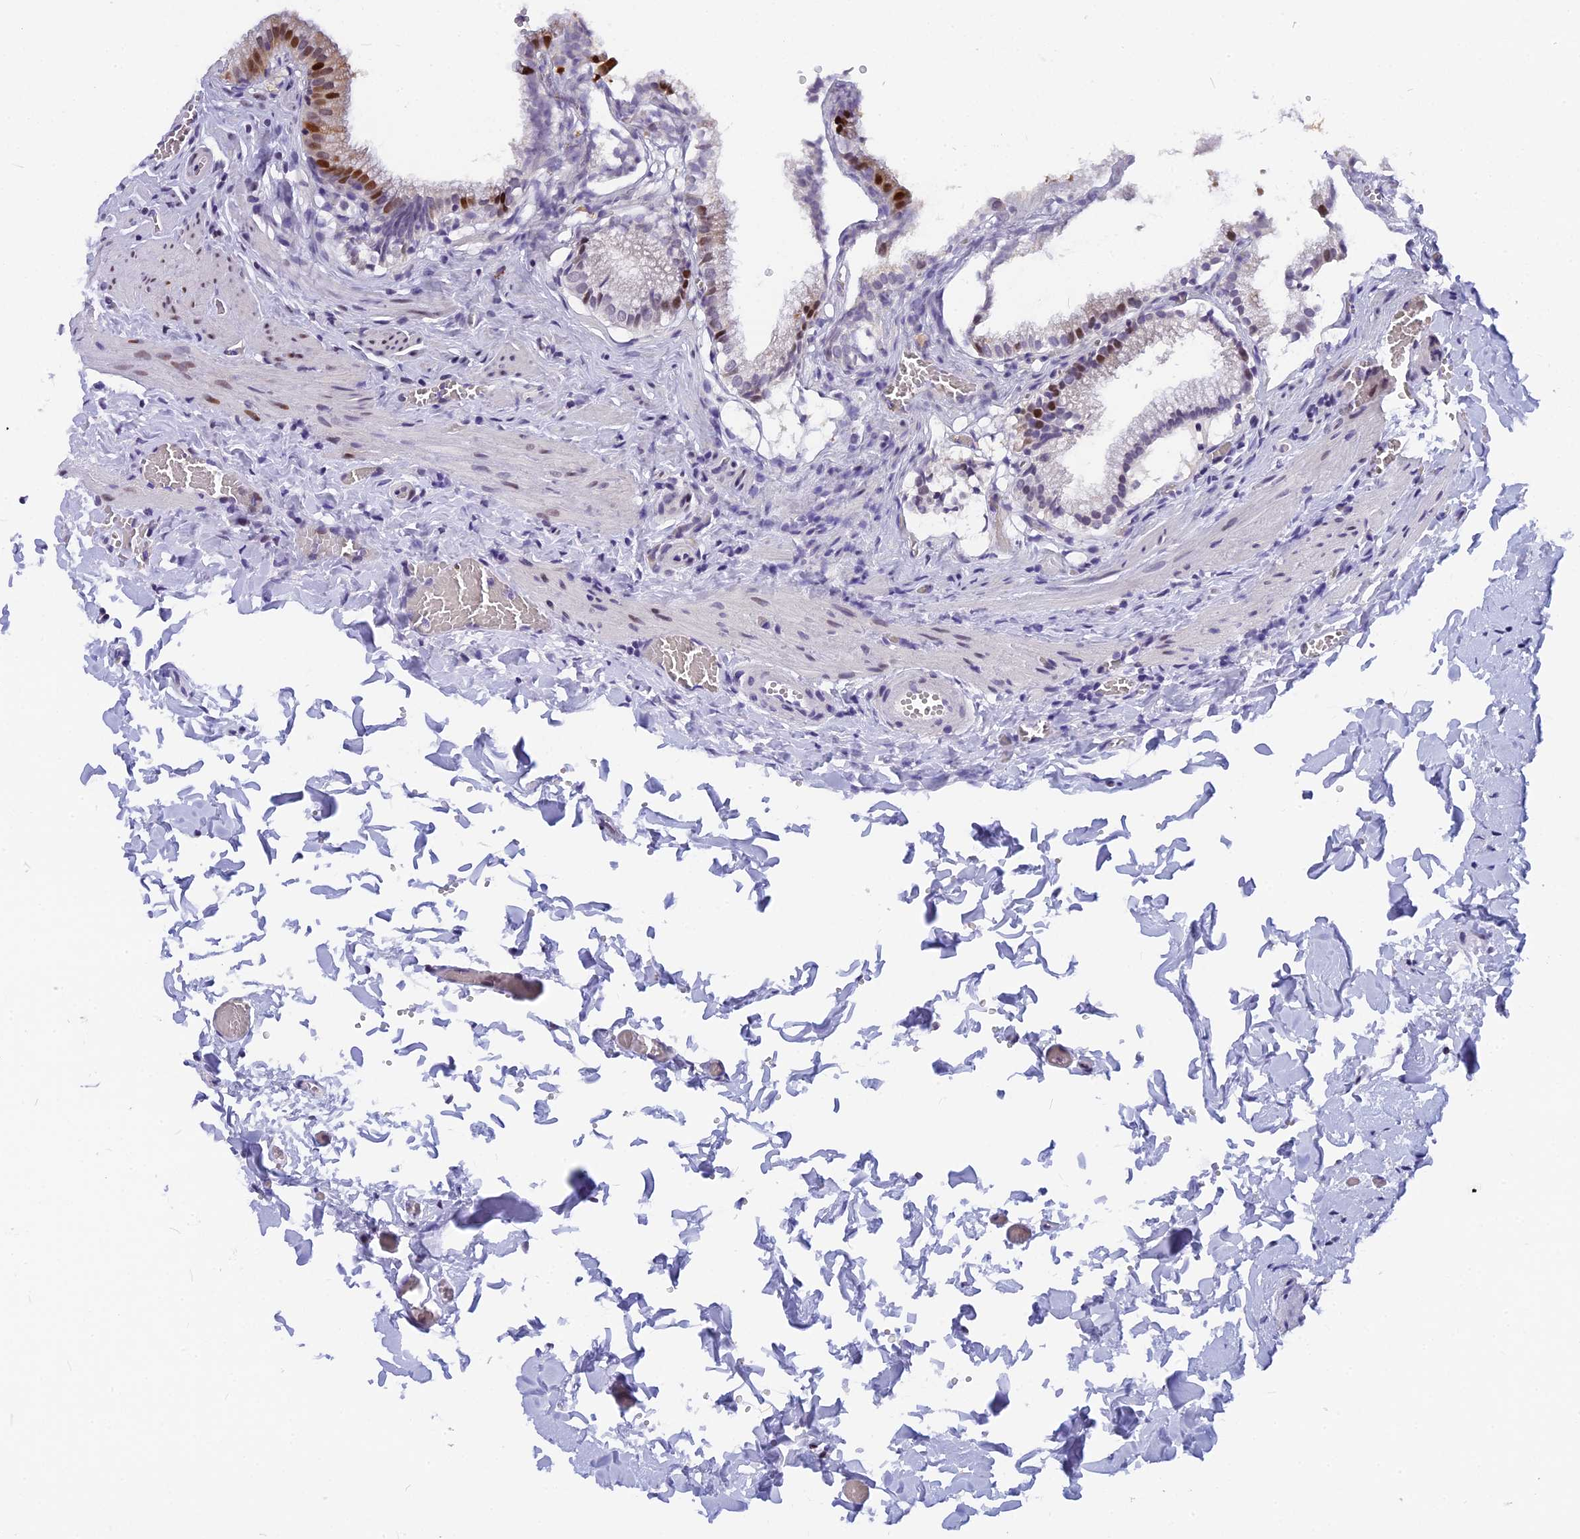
{"staining": {"intensity": "strong", "quantity": "25%-75%", "location": "cytoplasmic/membranous,nuclear"}, "tissue": "gallbladder", "cell_type": "Glandular cells", "image_type": "normal", "snomed": [{"axis": "morphology", "description": "Normal tissue, NOS"}, {"axis": "topography", "description": "Gallbladder"}], "caption": "Glandular cells display high levels of strong cytoplasmic/membranous,nuclear positivity in about 25%-75% of cells in unremarkable human gallbladder.", "gene": "NSA2", "patient": {"sex": "male", "age": 38}}